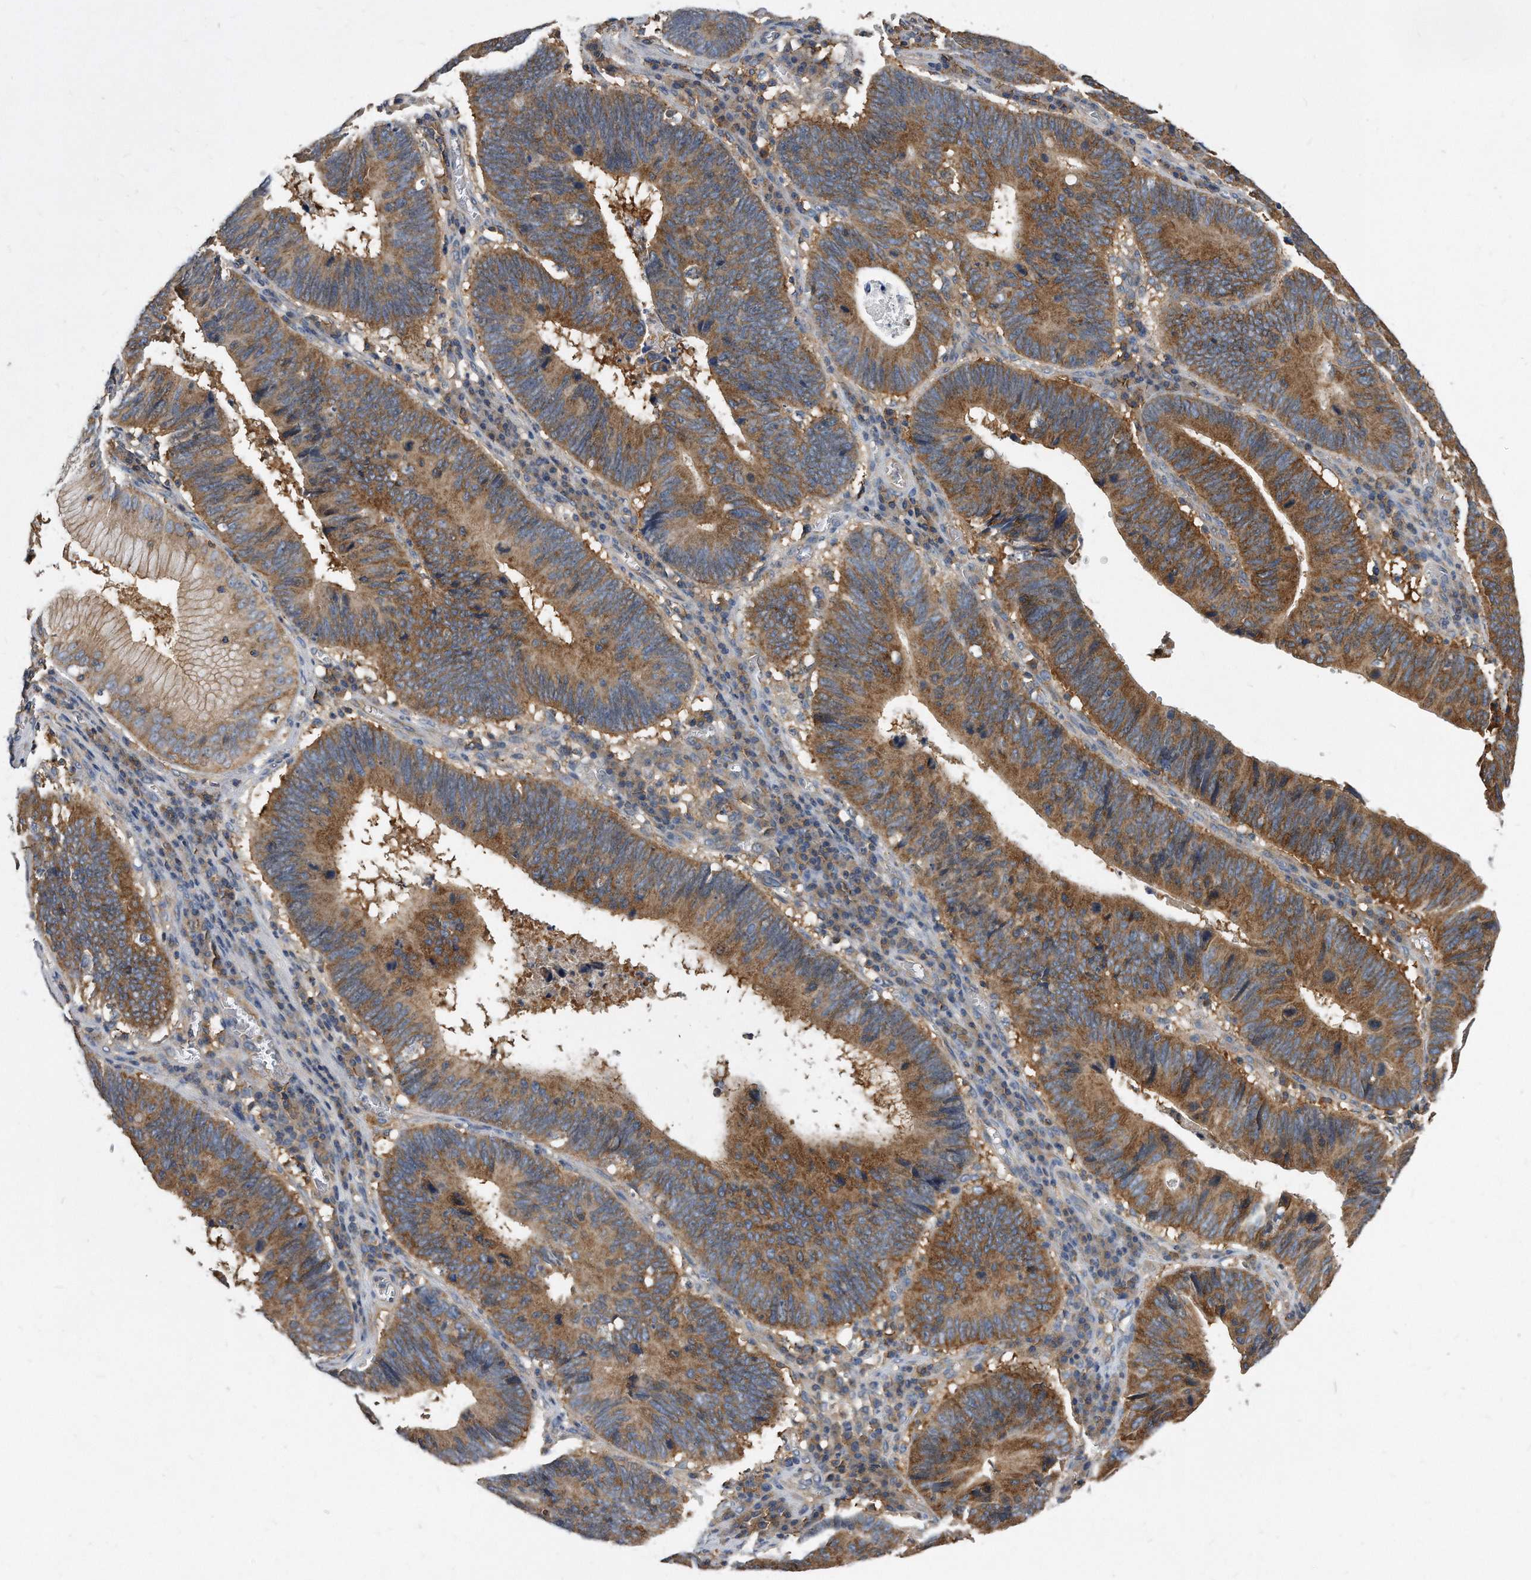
{"staining": {"intensity": "moderate", "quantity": "25%-75%", "location": "cytoplasmic/membranous"}, "tissue": "stomach cancer", "cell_type": "Tumor cells", "image_type": "cancer", "snomed": [{"axis": "morphology", "description": "Adenocarcinoma, NOS"}, {"axis": "topography", "description": "Stomach"}], "caption": "Adenocarcinoma (stomach) tissue exhibits moderate cytoplasmic/membranous staining in approximately 25%-75% of tumor cells, visualized by immunohistochemistry.", "gene": "ATG5", "patient": {"sex": "male", "age": 59}}